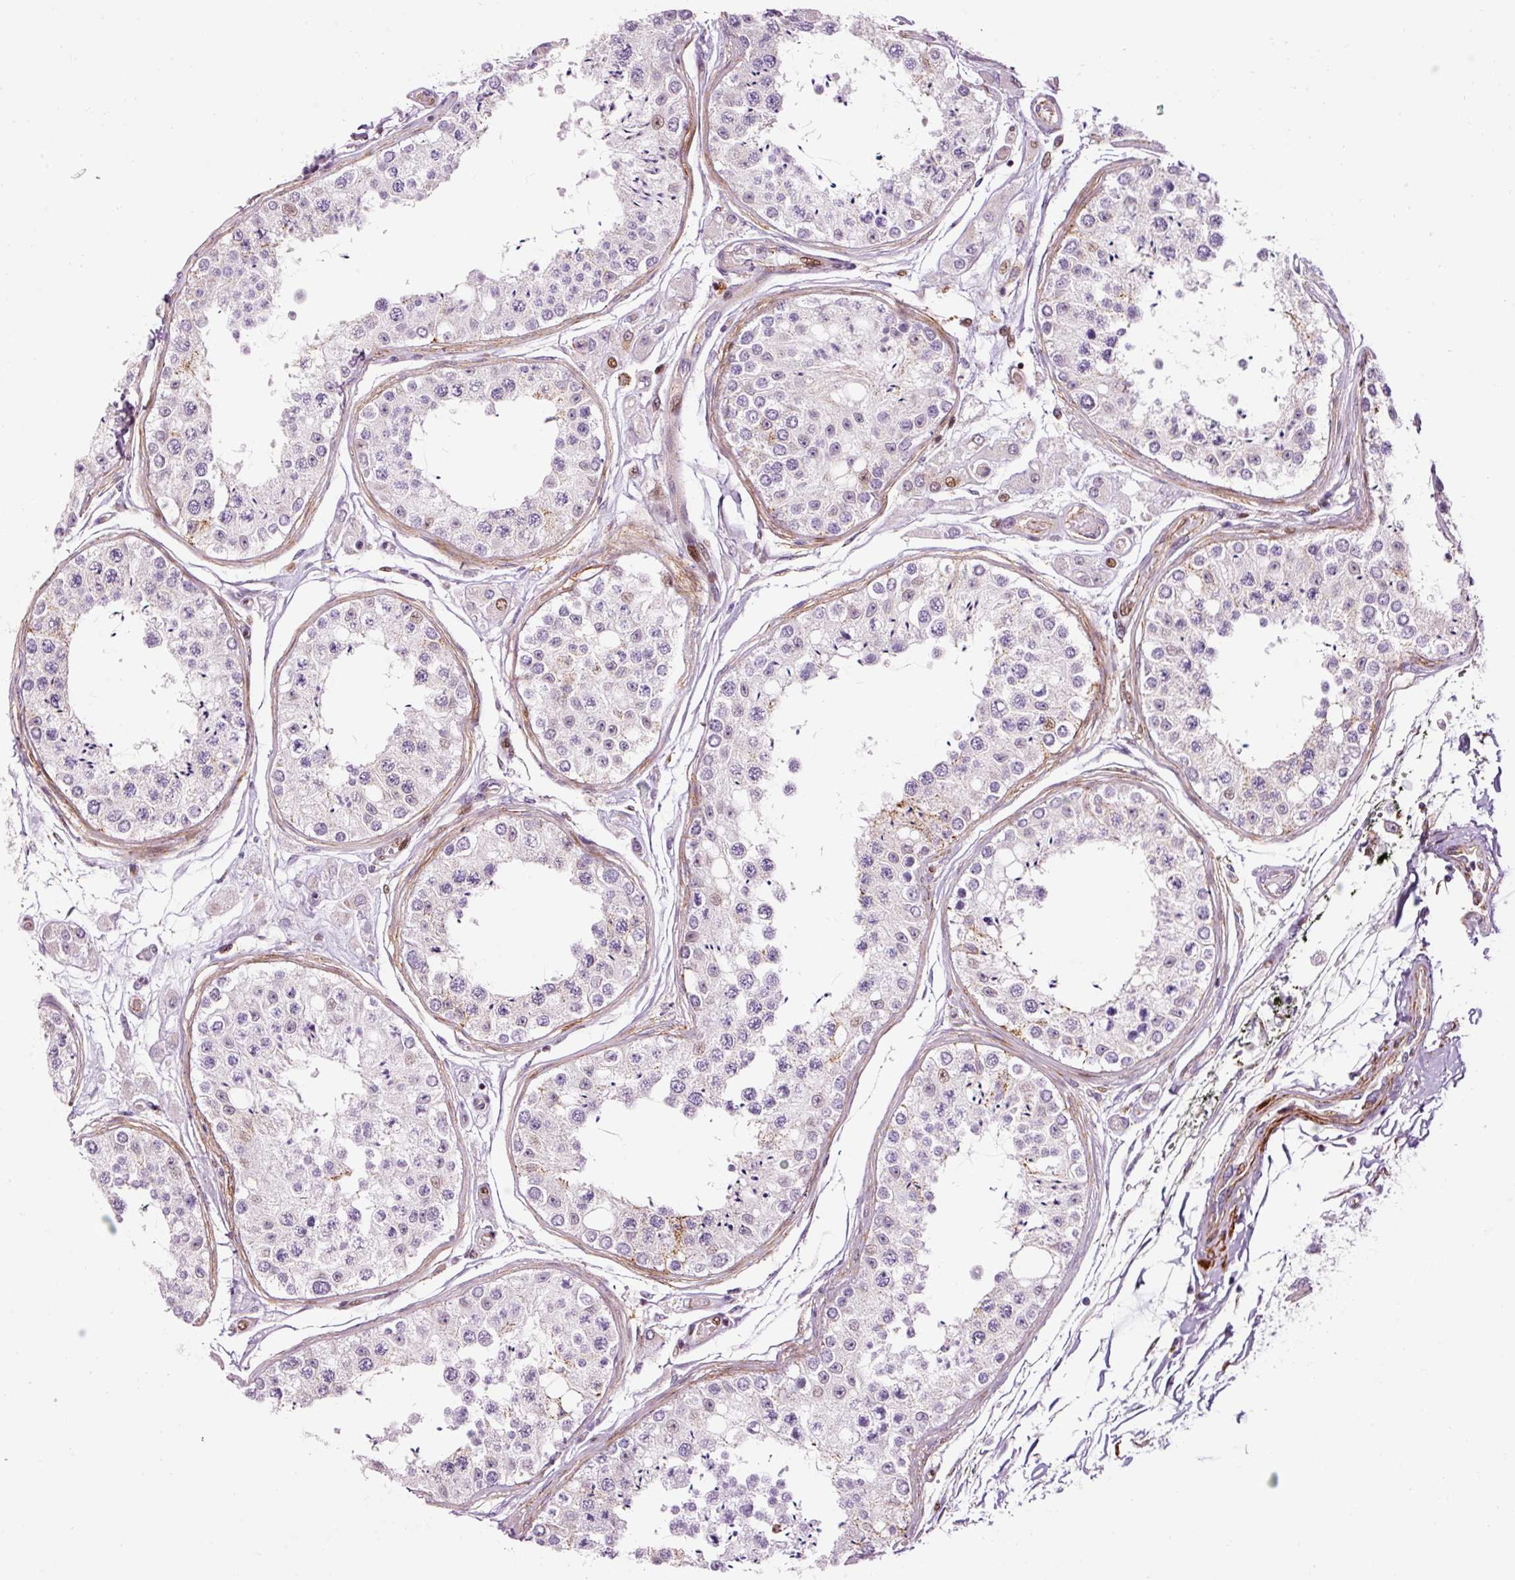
{"staining": {"intensity": "moderate", "quantity": "<25%", "location": "nuclear"}, "tissue": "testis", "cell_type": "Cells in seminiferous ducts", "image_type": "normal", "snomed": [{"axis": "morphology", "description": "Normal tissue, NOS"}, {"axis": "topography", "description": "Testis"}], "caption": "This histopathology image exhibits benign testis stained with IHC to label a protein in brown. The nuclear of cells in seminiferous ducts show moderate positivity for the protein. Nuclei are counter-stained blue.", "gene": "ANKRD20A1", "patient": {"sex": "male", "age": 25}}